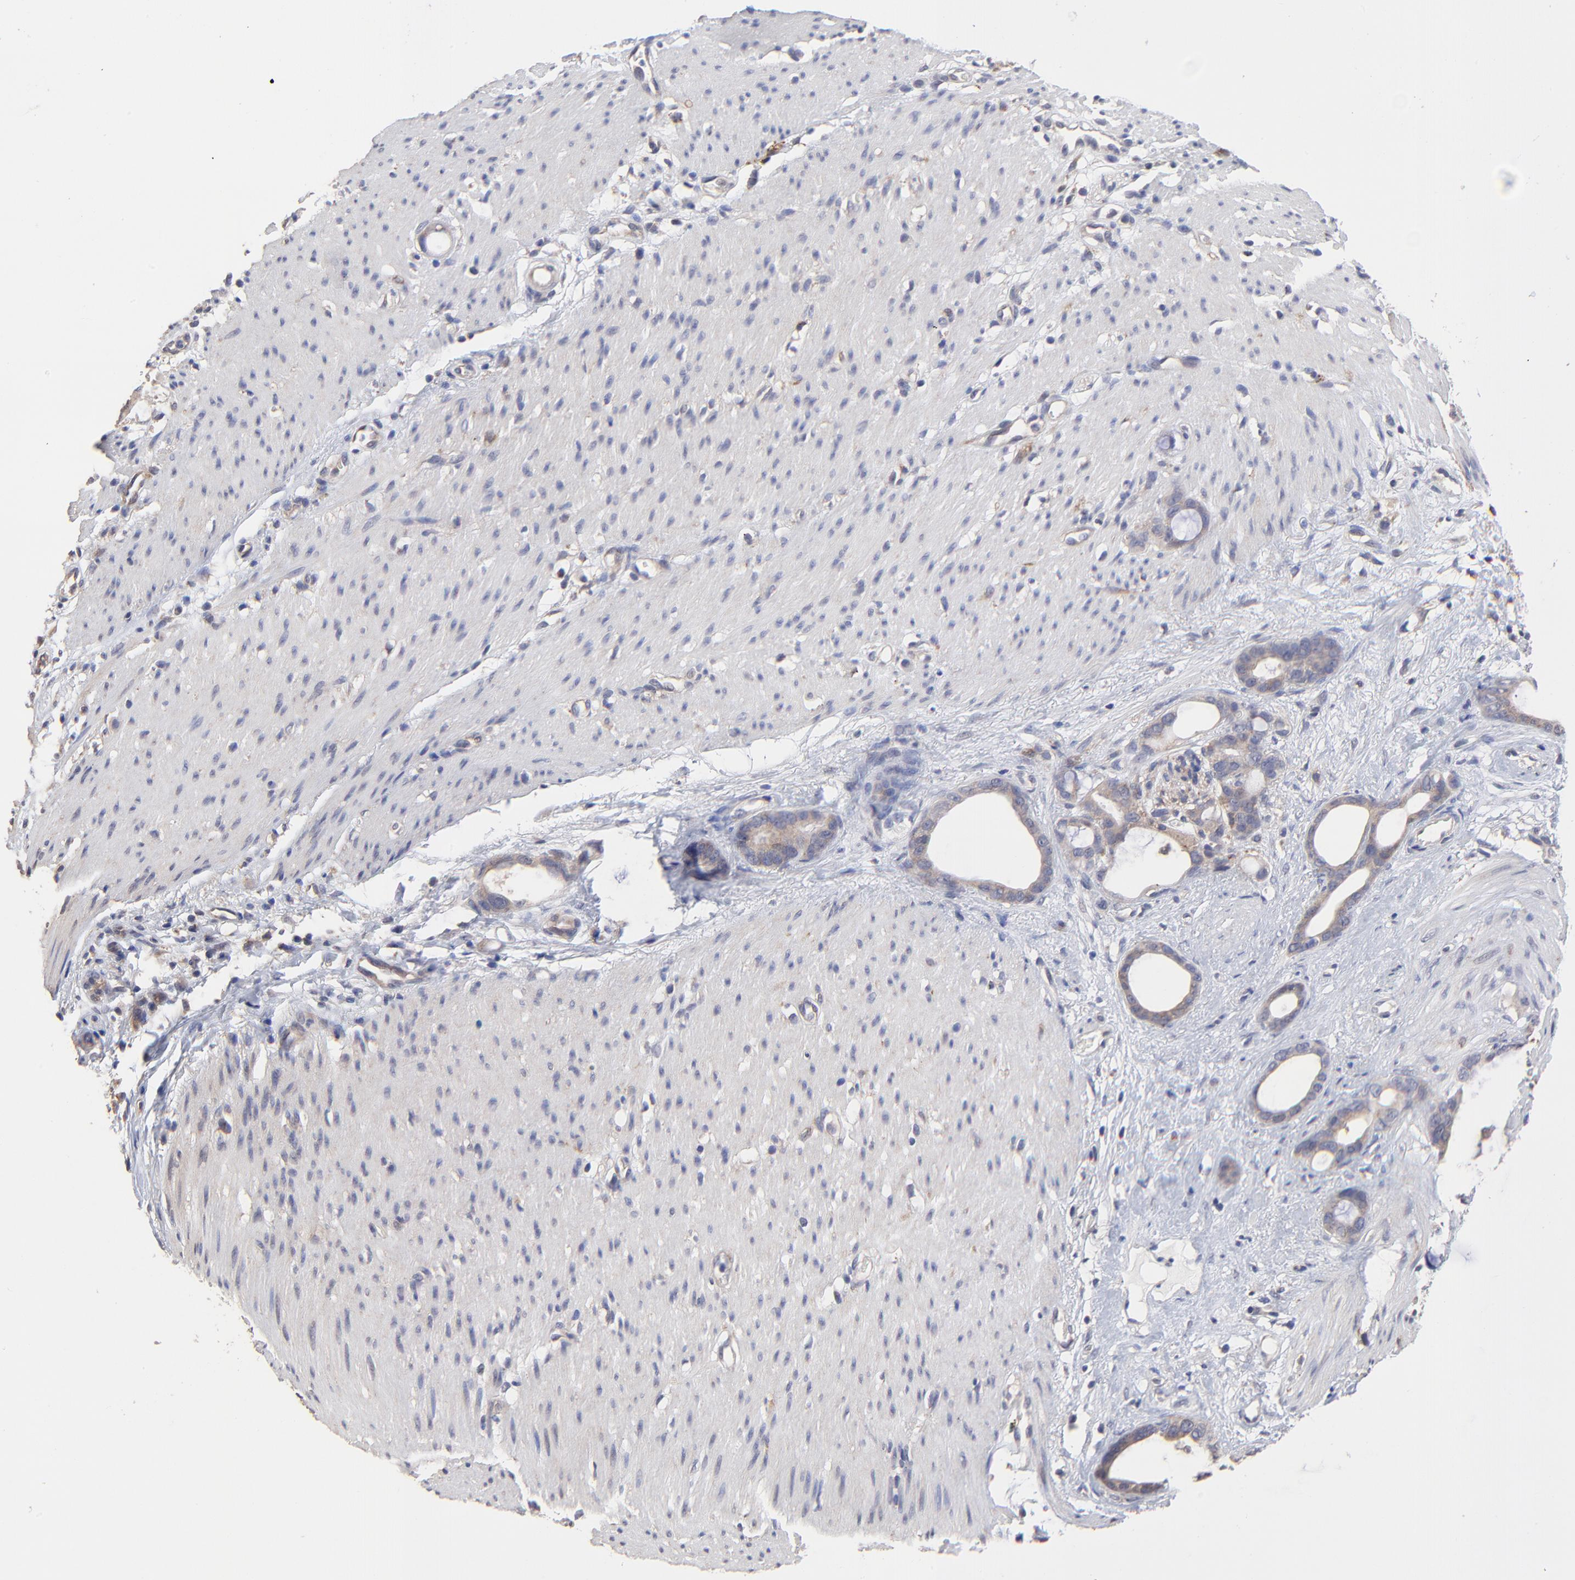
{"staining": {"intensity": "weak", "quantity": "25%-75%", "location": "cytoplasmic/membranous"}, "tissue": "stomach cancer", "cell_type": "Tumor cells", "image_type": "cancer", "snomed": [{"axis": "morphology", "description": "Adenocarcinoma, NOS"}, {"axis": "topography", "description": "Stomach"}], "caption": "Approximately 25%-75% of tumor cells in stomach cancer show weak cytoplasmic/membranous protein positivity as visualized by brown immunohistochemical staining.", "gene": "PDE4B", "patient": {"sex": "female", "age": 75}}